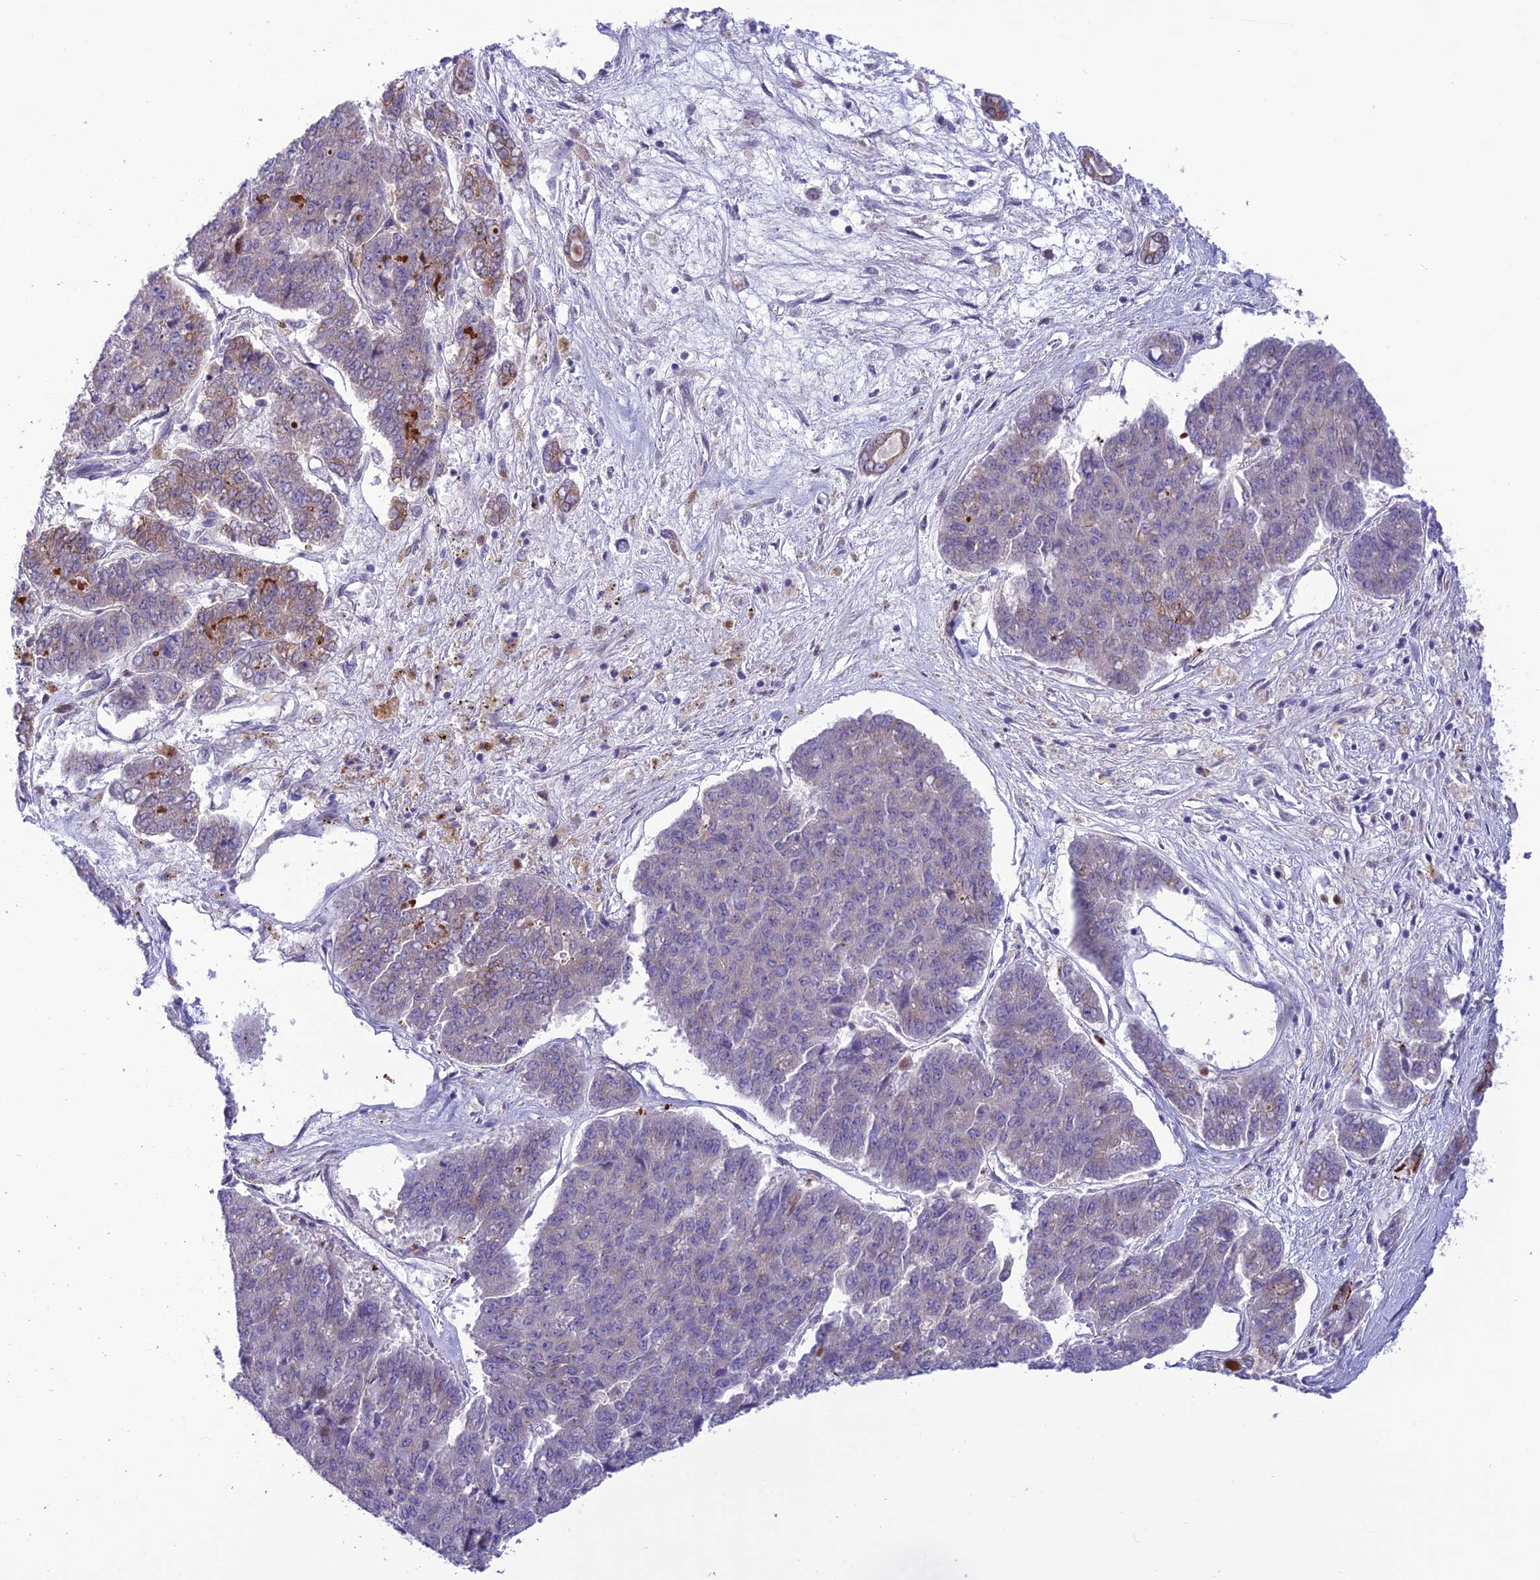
{"staining": {"intensity": "negative", "quantity": "none", "location": "none"}, "tissue": "pancreatic cancer", "cell_type": "Tumor cells", "image_type": "cancer", "snomed": [{"axis": "morphology", "description": "Adenocarcinoma, NOS"}, {"axis": "topography", "description": "Pancreas"}], "caption": "Immunohistochemistry (IHC) of pancreatic cancer (adenocarcinoma) exhibits no positivity in tumor cells. The staining was performed using DAB (3,3'-diaminobenzidine) to visualize the protein expression in brown, while the nuclei were stained in blue with hematoxylin (Magnification: 20x).", "gene": "JMY", "patient": {"sex": "male", "age": 50}}